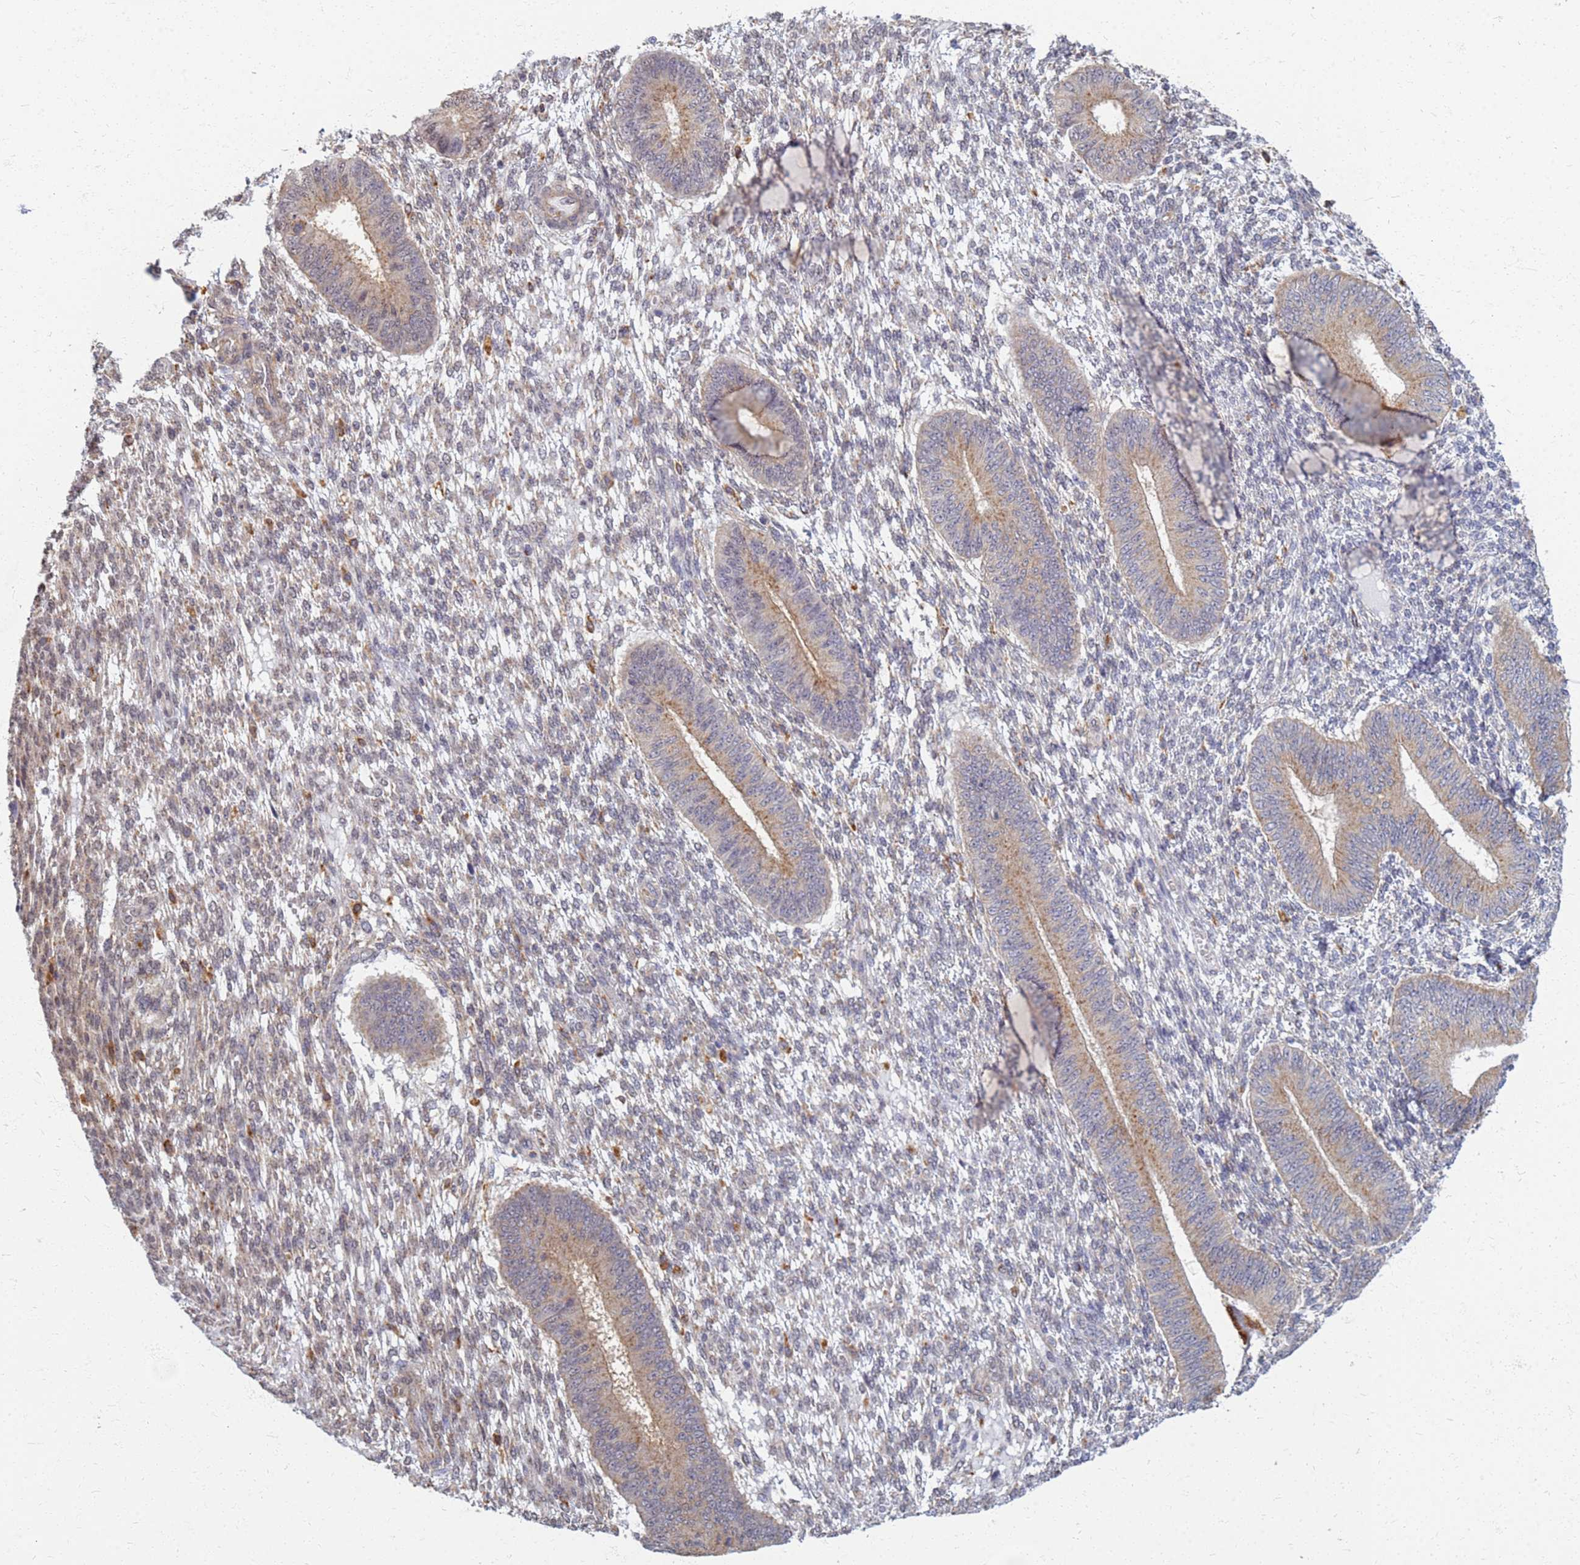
{"staining": {"intensity": "weak", "quantity": "<25%", "location": "cytoplasmic/membranous"}, "tissue": "endometrium", "cell_type": "Cells in endometrial stroma", "image_type": "normal", "snomed": [{"axis": "morphology", "description": "Normal tissue, NOS"}, {"axis": "topography", "description": "Endometrium"}], "caption": "An image of endometrium stained for a protein demonstrates no brown staining in cells in endometrial stroma. (DAB (3,3'-diaminobenzidine) immunohistochemistry (IHC), high magnification).", "gene": "ATP6V1E1", "patient": {"sex": "female", "age": 49}}